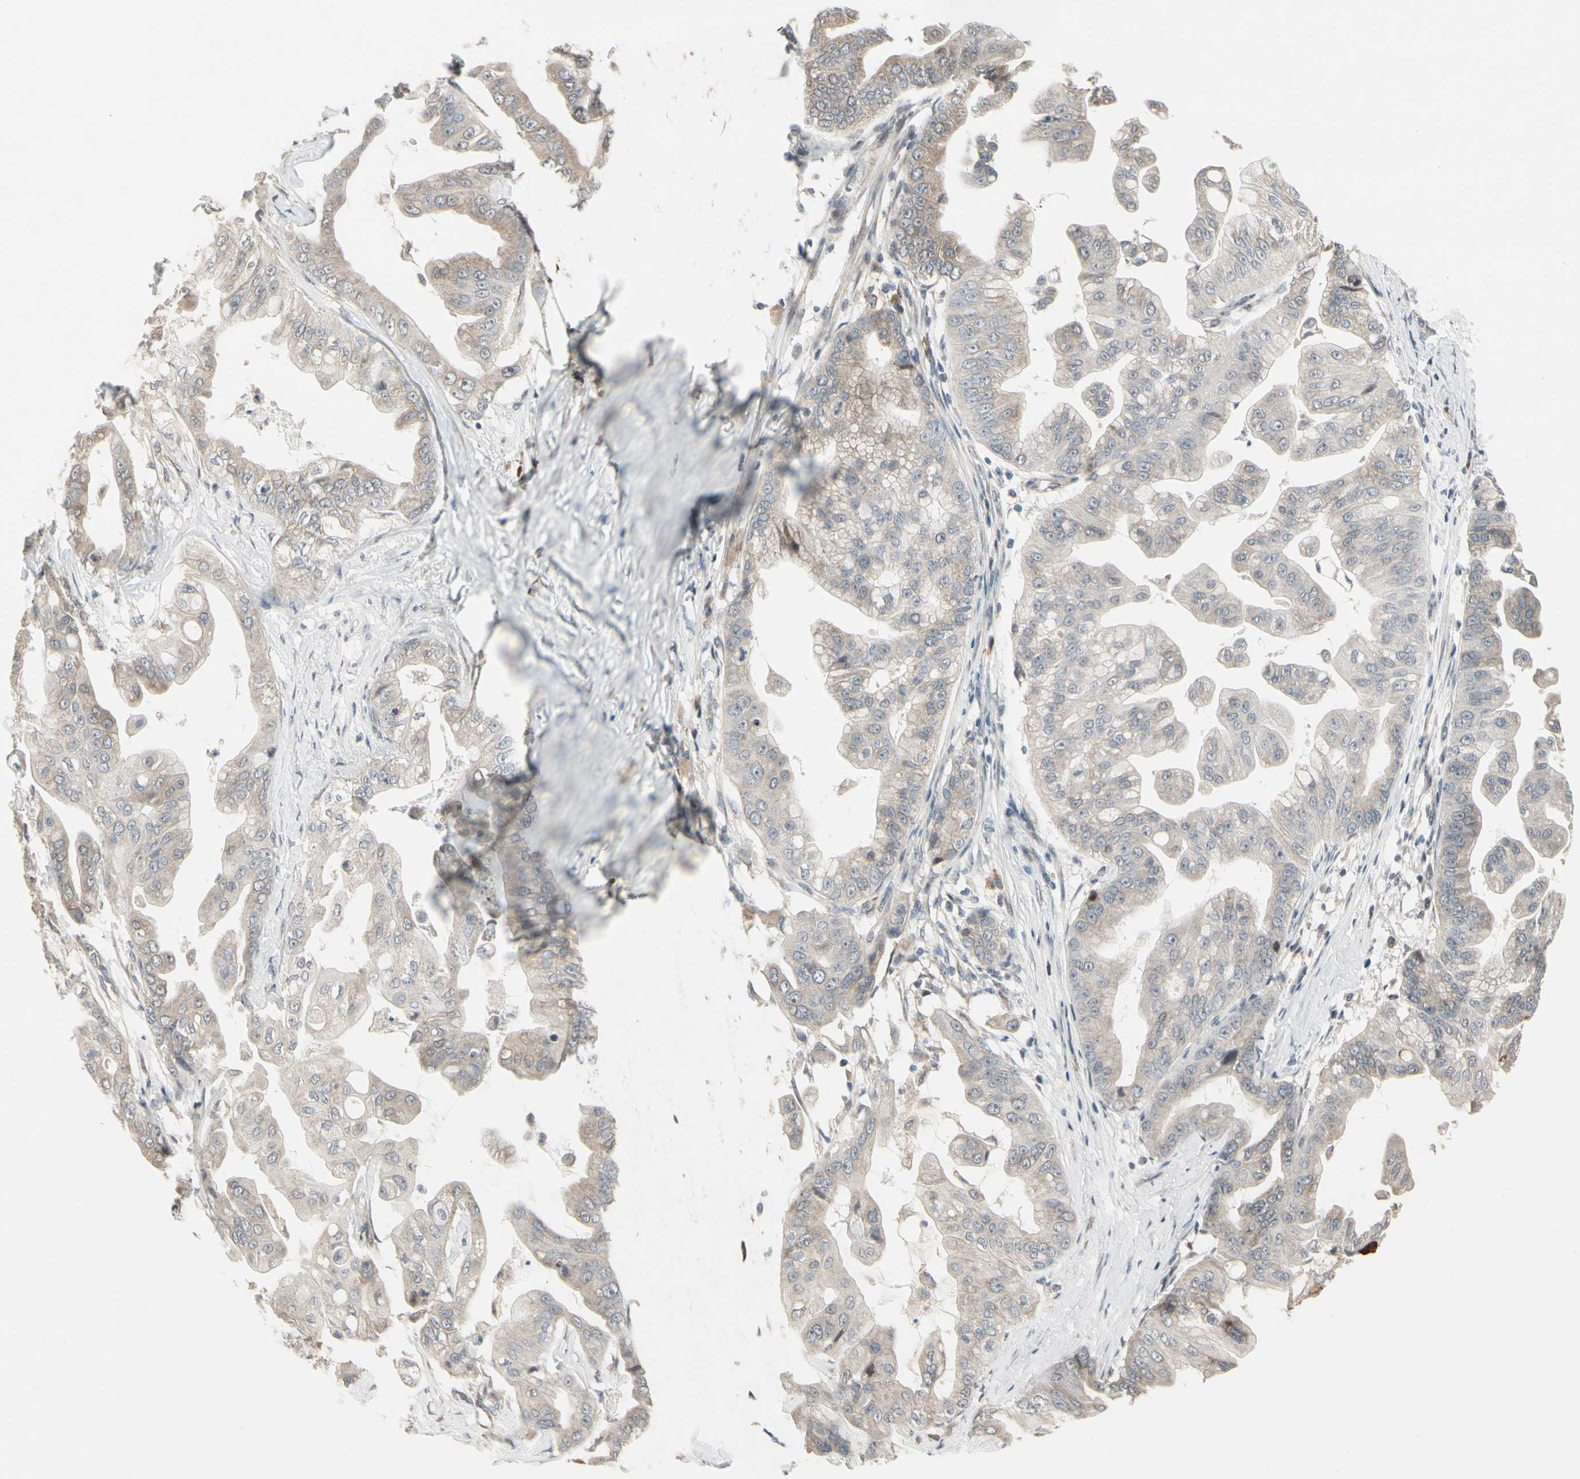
{"staining": {"intensity": "weak", "quantity": "25%-75%", "location": "cytoplasmic/membranous"}, "tissue": "pancreatic cancer", "cell_type": "Tumor cells", "image_type": "cancer", "snomed": [{"axis": "morphology", "description": "Adenocarcinoma, NOS"}, {"axis": "topography", "description": "Pancreas"}], "caption": "Immunohistochemical staining of human adenocarcinoma (pancreatic) shows low levels of weak cytoplasmic/membranous protein staining in approximately 25%-75% of tumor cells.", "gene": "SNX29", "patient": {"sex": "female", "age": 75}}